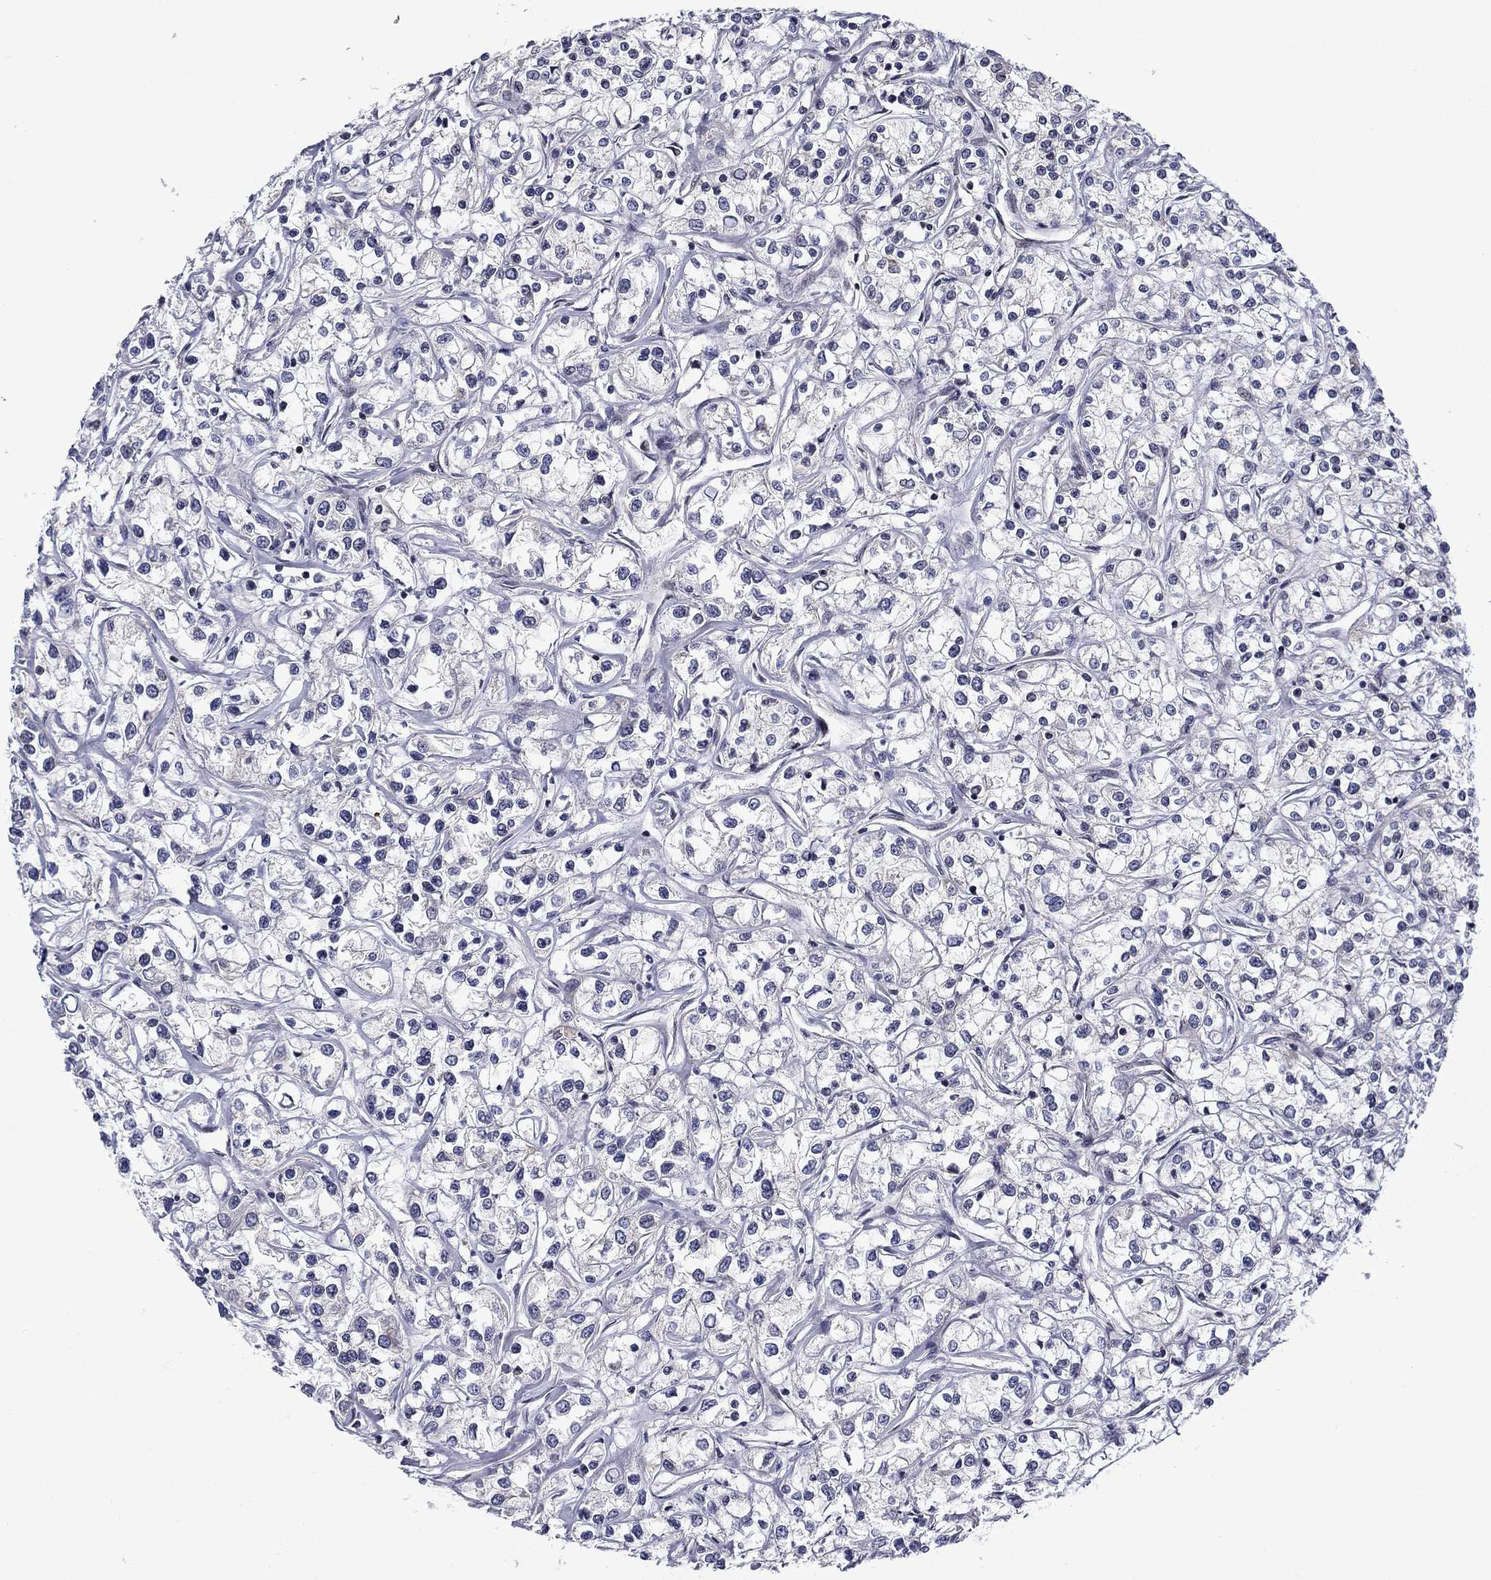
{"staining": {"intensity": "negative", "quantity": "none", "location": "none"}, "tissue": "renal cancer", "cell_type": "Tumor cells", "image_type": "cancer", "snomed": [{"axis": "morphology", "description": "Adenocarcinoma, NOS"}, {"axis": "topography", "description": "Kidney"}], "caption": "Renal cancer (adenocarcinoma) was stained to show a protein in brown. There is no significant positivity in tumor cells.", "gene": "B3GAT1", "patient": {"sex": "female", "age": 59}}